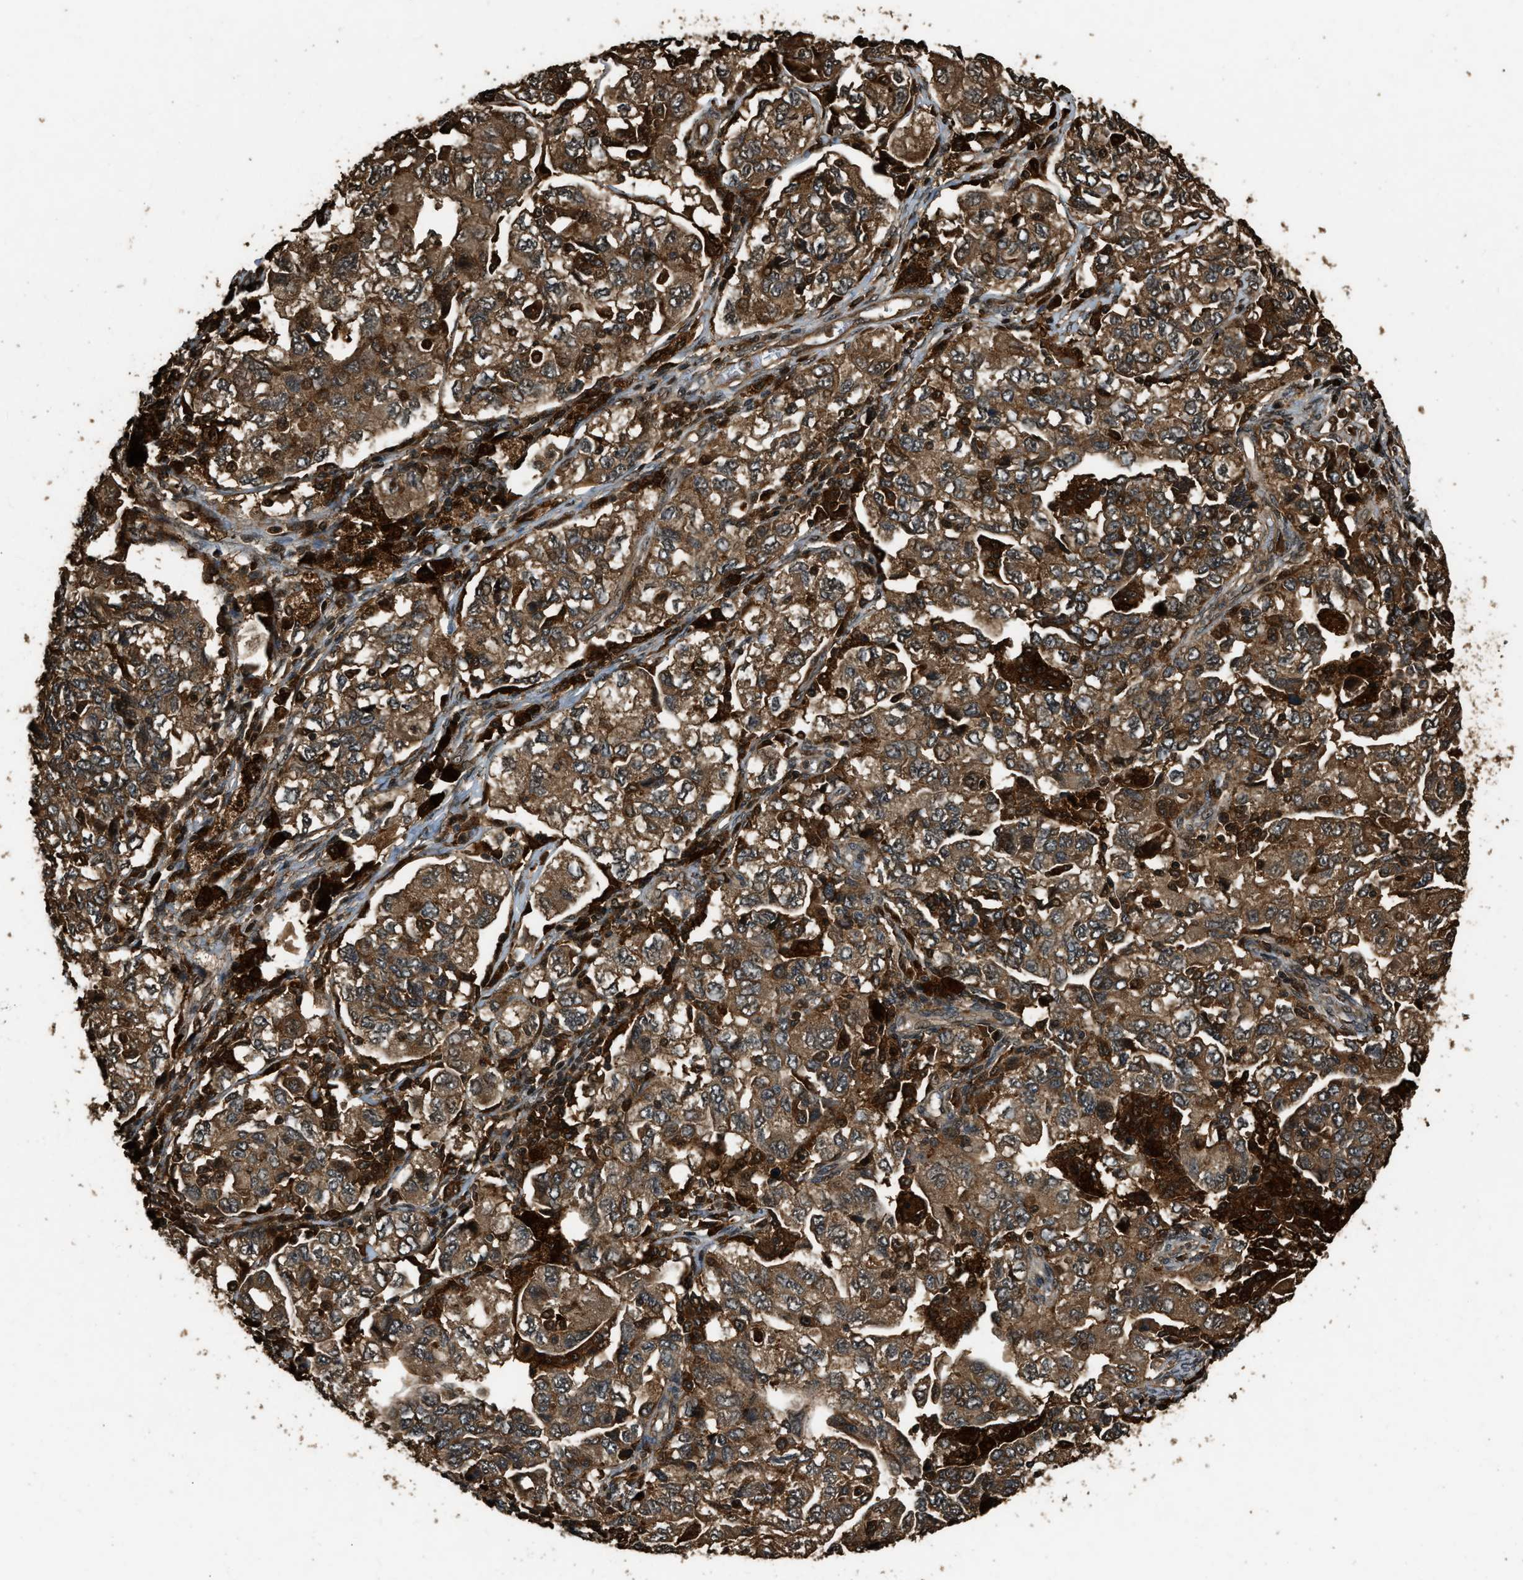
{"staining": {"intensity": "moderate", "quantity": ">75%", "location": "cytoplasmic/membranous"}, "tissue": "ovarian cancer", "cell_type": "Tumor cells", "image_type": "cancer", "snomed": [{"axis": "morphology", "description": "Carcinoma, NOS"}, {"axis": "morphology", "description": "Cystadenocarcinoma, serous, NOS"}, {"axis": "topography", "description": "Ovary"}], "caption": "Carcinoma (ovarian) stained with immunohistochemistry (IHC) demonstrates moderate cytoplasmic/membranous positivity in approximately >75% of tumor cells.", "gene": "RAP2A", "patient": {"sex": "female", "age": 69}}